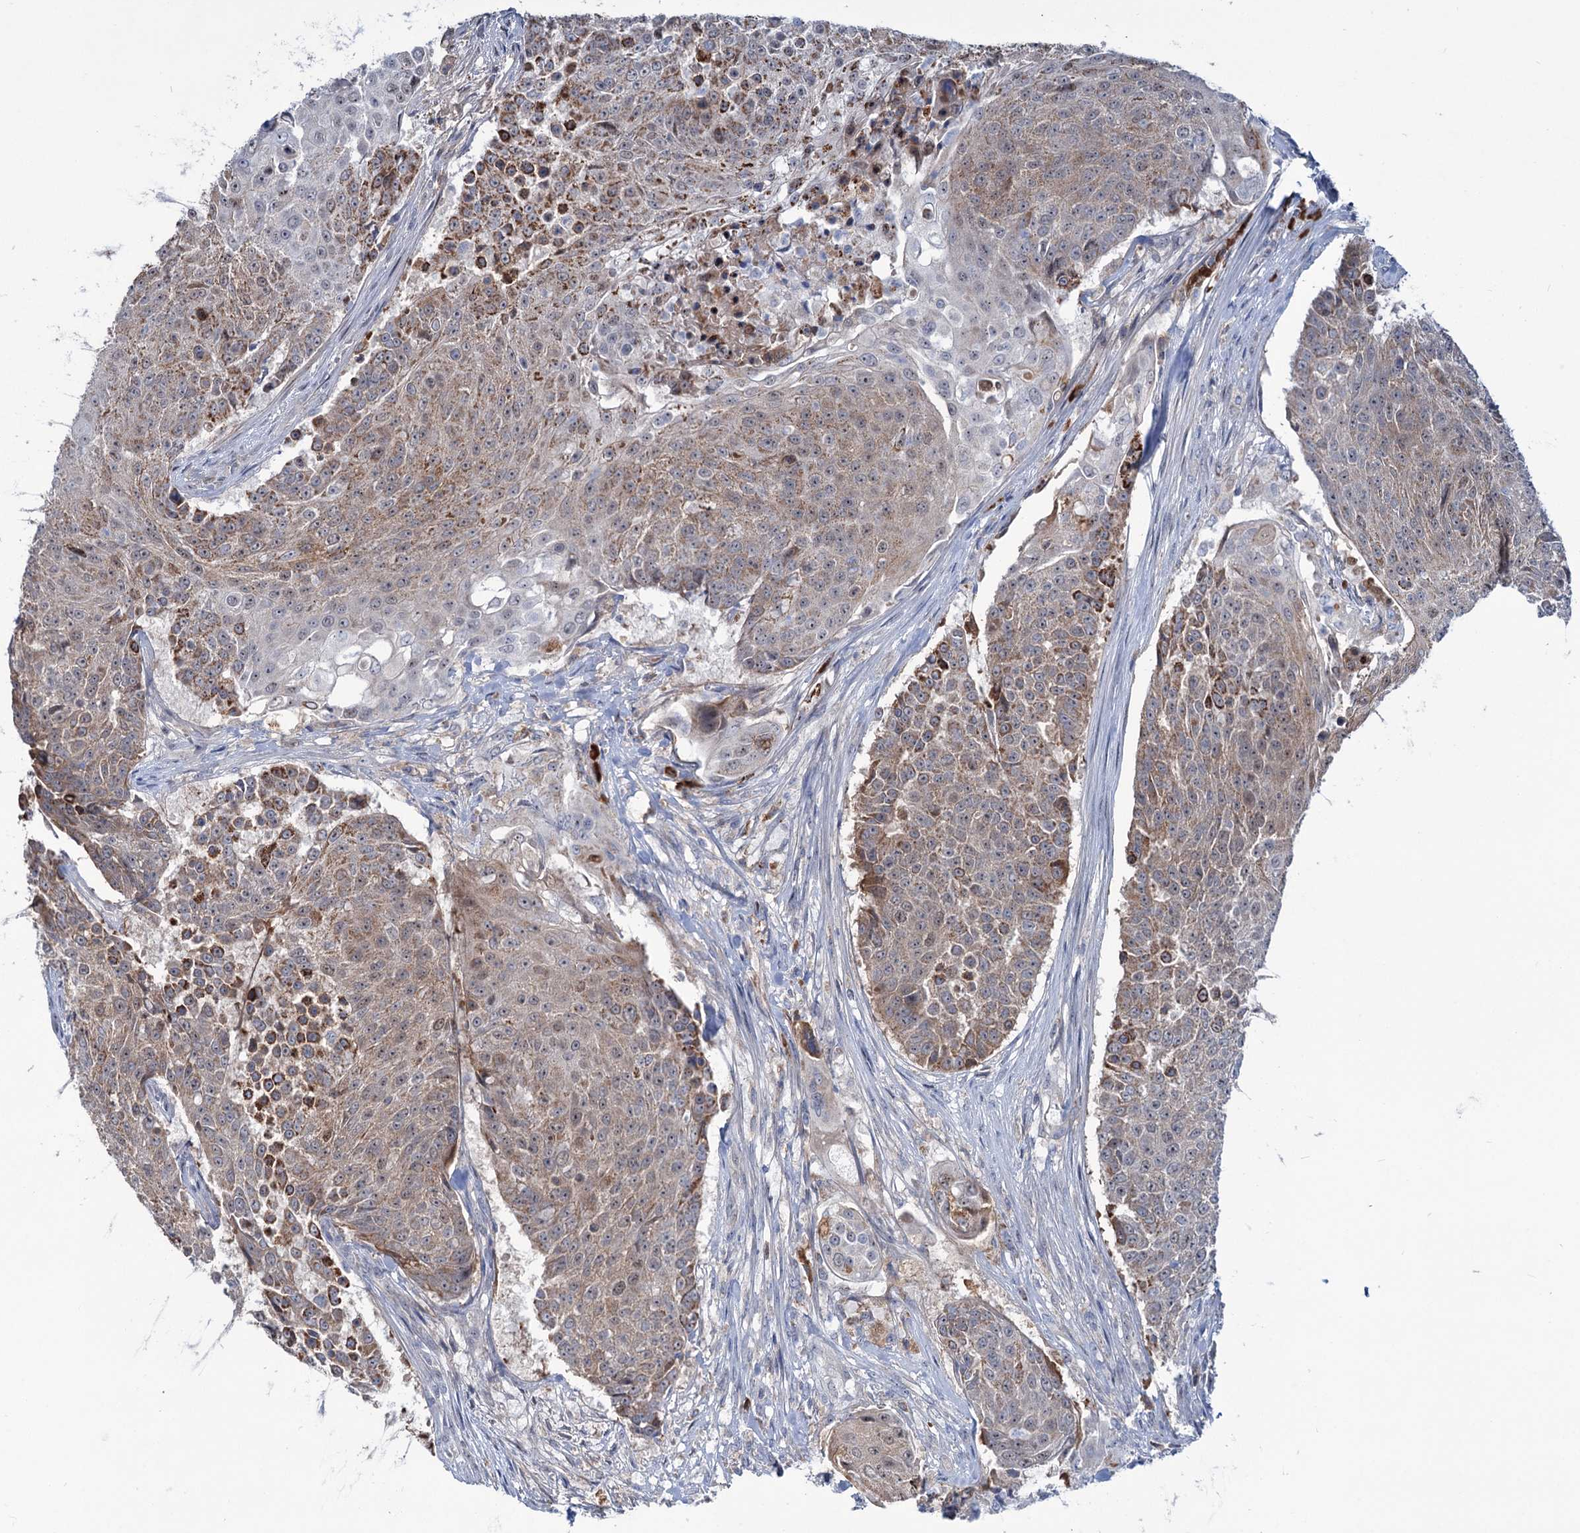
{"staining": {"intensity": "moderate", "quantity": ">75%", "location": "cytoplasmic/membranous"}, "tissue": "urothelial cancer", "cell_type": "Tumor cells", "image_type": "cancer", "snomed": [{"axis": "morphology", "description": "Urothelial carcinoma, High grade"}, {"axis": "topography", "description": "Urinary bladder"}], "caption": "A brown stain labels moderate cytoplasmic/membranous expression of a protein in urothelial carcinoma (high-grade) tumor cells.", "gene": "LPIN1", "patient": {"sex": "female", "age": 63}}